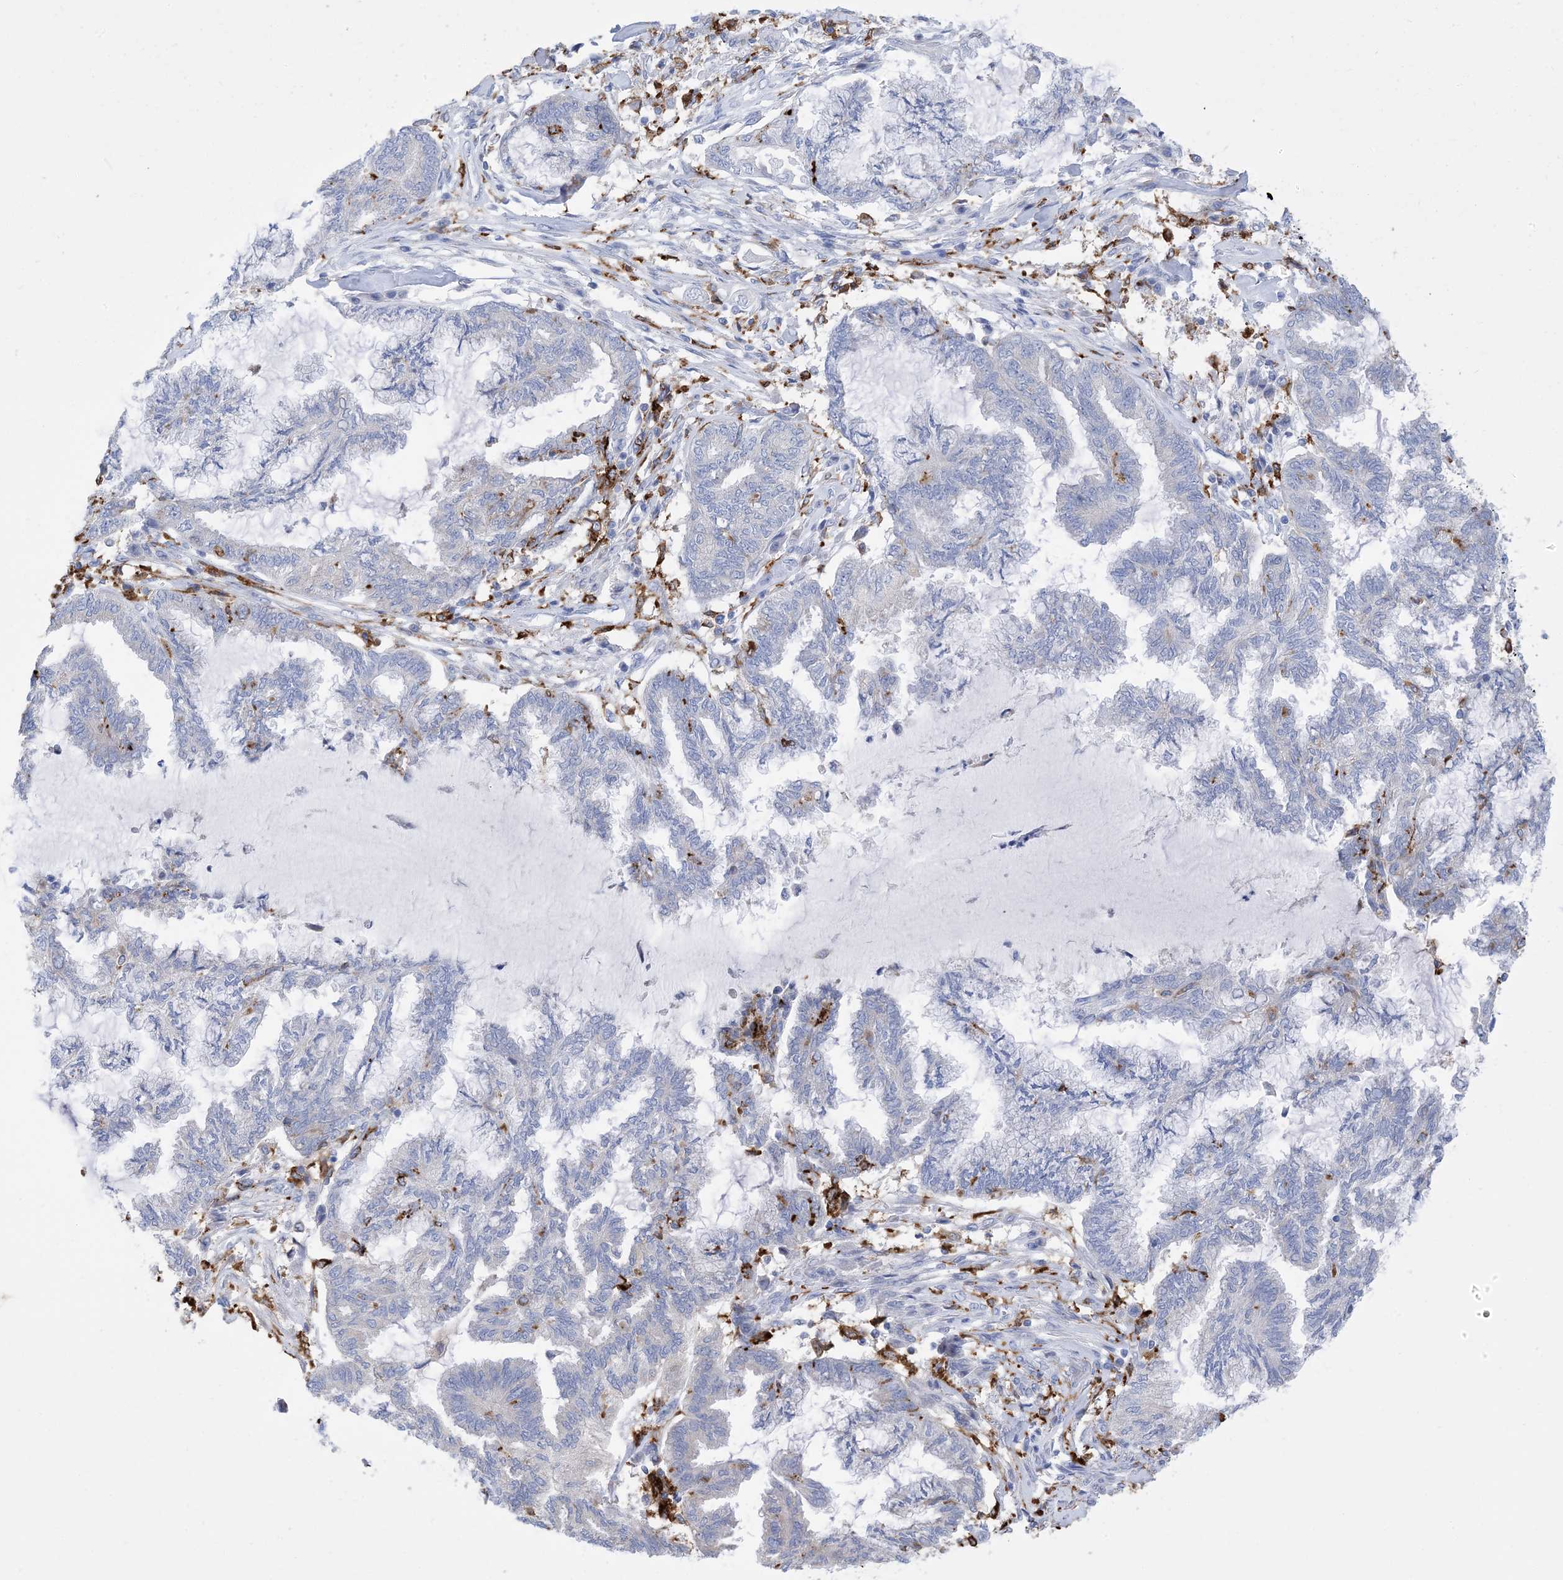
{"staining": {"intensity": "negative", "quantity": "none", "location": "none"}, "tissue": "endometrial cancer", "cell_type": "Tumor cells", "image_type": "cancer", "snomed": [{"axis": "morphology", "description": "Adenocarcinoma, NOS"}, {"axis": "topography", "description": "Endometrium"}], "caption": "A photomicrograph of endometrial cancer (adenocarcinoma) stained for a protein reveals no brown staining in tumor cells. (DAB (3,3'-diaminobenzidine) immunohistochemistry visualized using brightfield microscopy, high magnification).", "gene": "DPH3", "patient": {"sex": "female", "age": 86}}